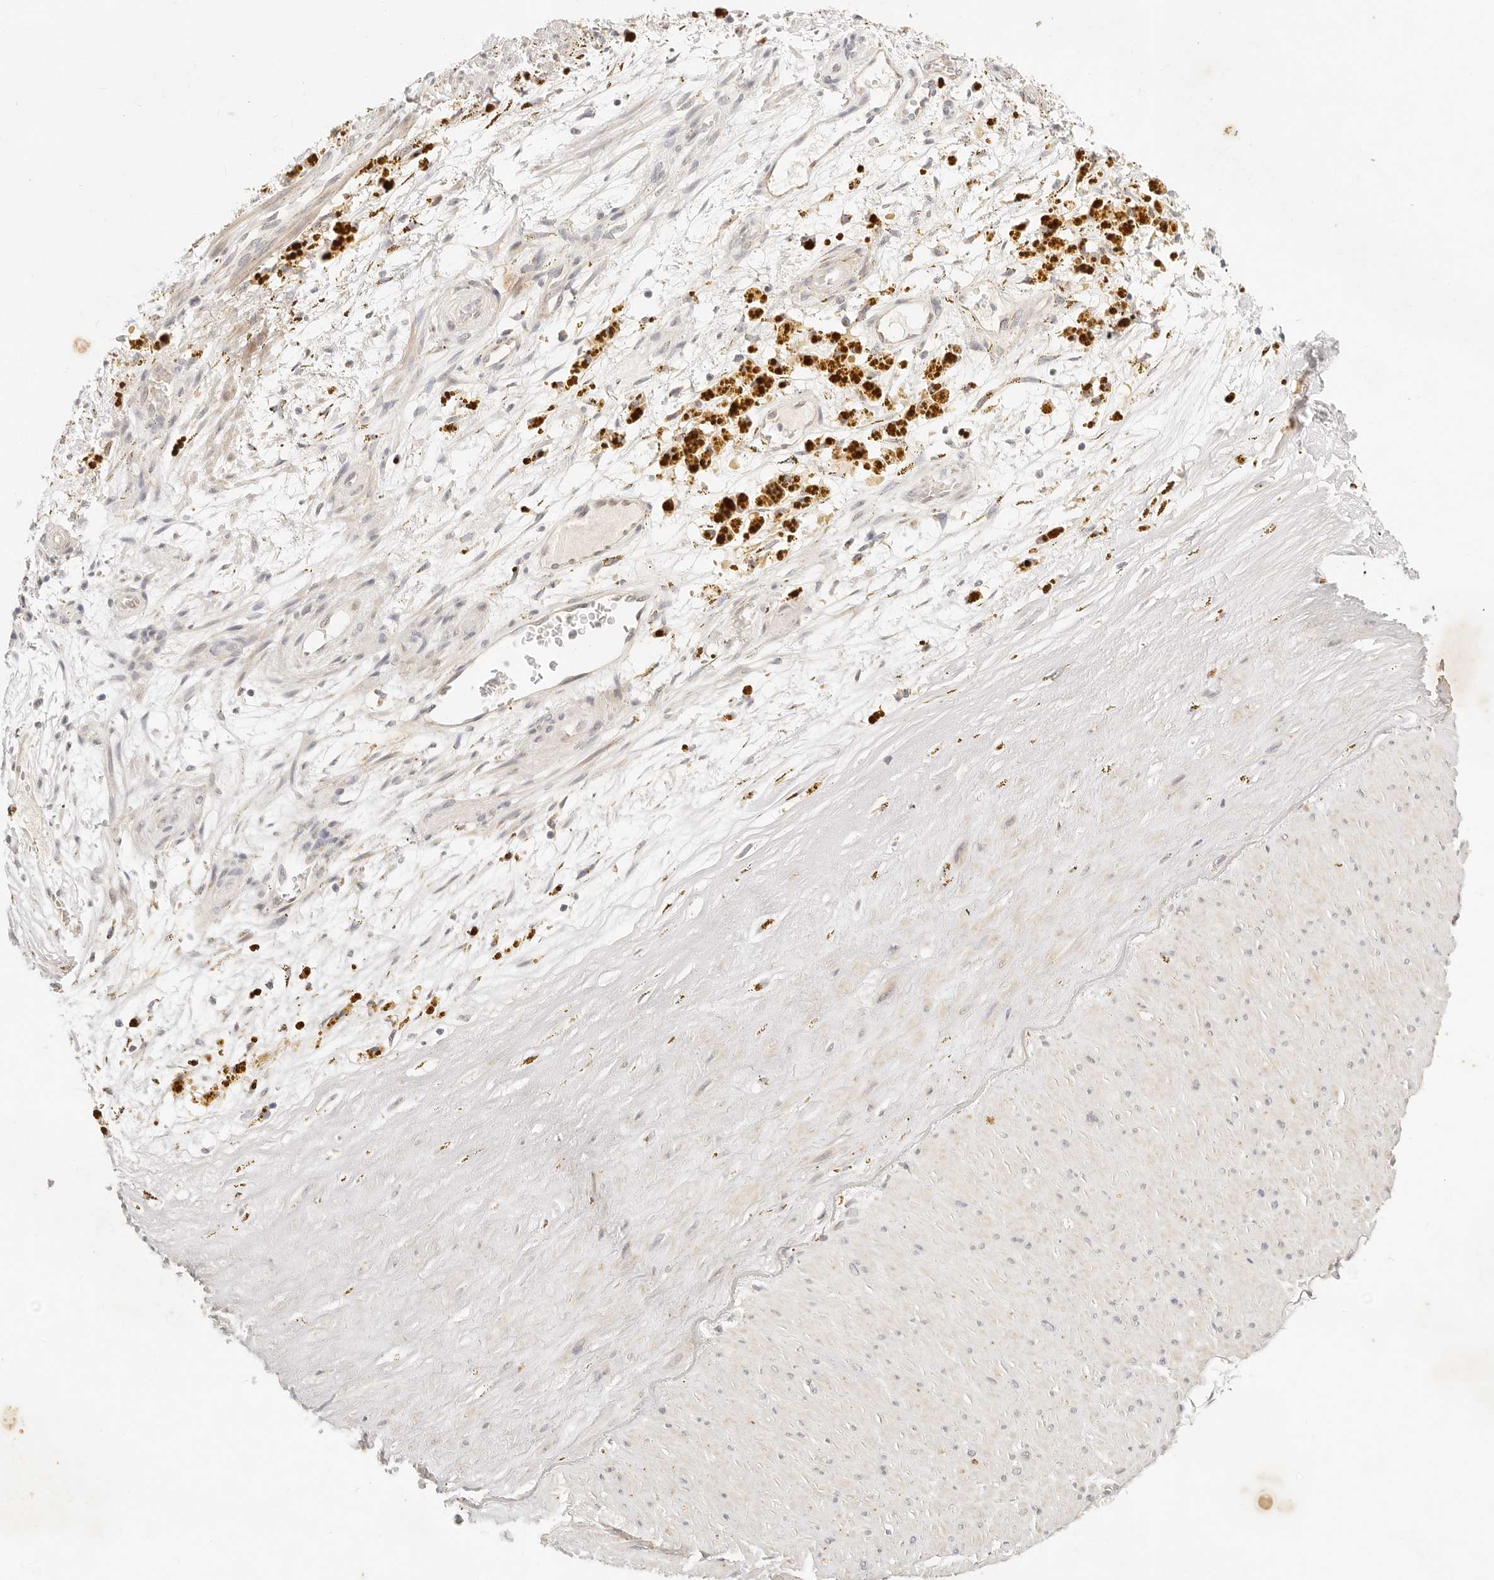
{"staining": {"intensity": "weak", "quantity": ">75%", "location": "cytoplasmic/membranous"}, "tissue": "soft tissue", "cell_type": "Fibroblasts", "image_type": "normal", "snomed": [{"axis": "morphology", "description": "Normal tissue, NOS"}, {"axis": "topography", "description": "Soft tissue"}], "caption": "This is a histology image of immunohistochemistry staining of normal soft tissue, which shows weak staining in the cytoplasmic/membranous of fibroblasts.", "gene": "GPR156", "patient": {"sex": "male", "age": 72}}